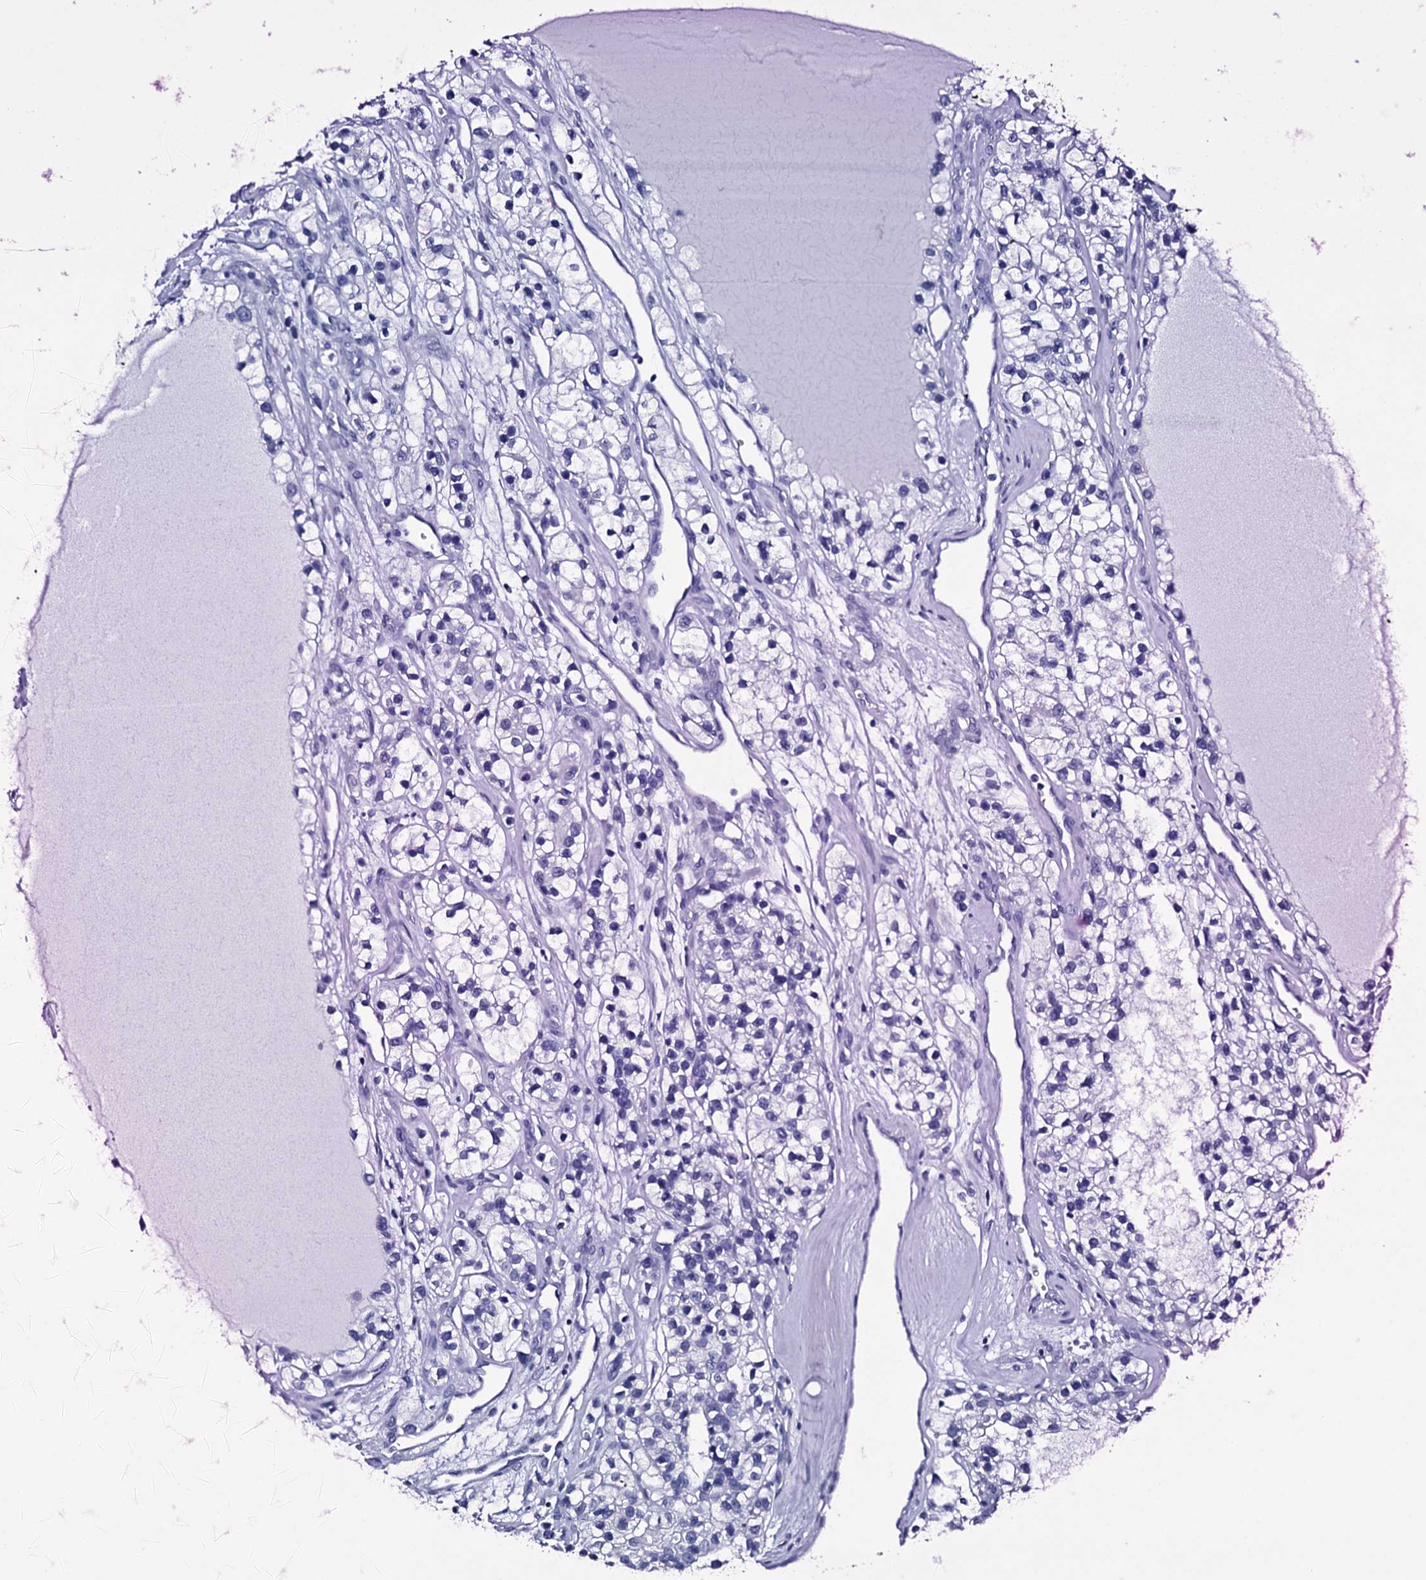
{"staining": {"intensity": "negative", "quantity": "none", "location": "none"}, "tissue": "renal cancer", "cell_type": "Tumor cells", "image_type": "cancer", "snomed": [{"axis": "morphology", "description": "Adenocarcinoma, NOS"}, {"axis": "topography", "description": "Kidney"}], "caption": "A photomicrograph of human renal cancer is negative for staining in tumor cells.", "gene": "ITPRID2", "patient": {"sex": "female", "age": 57}}